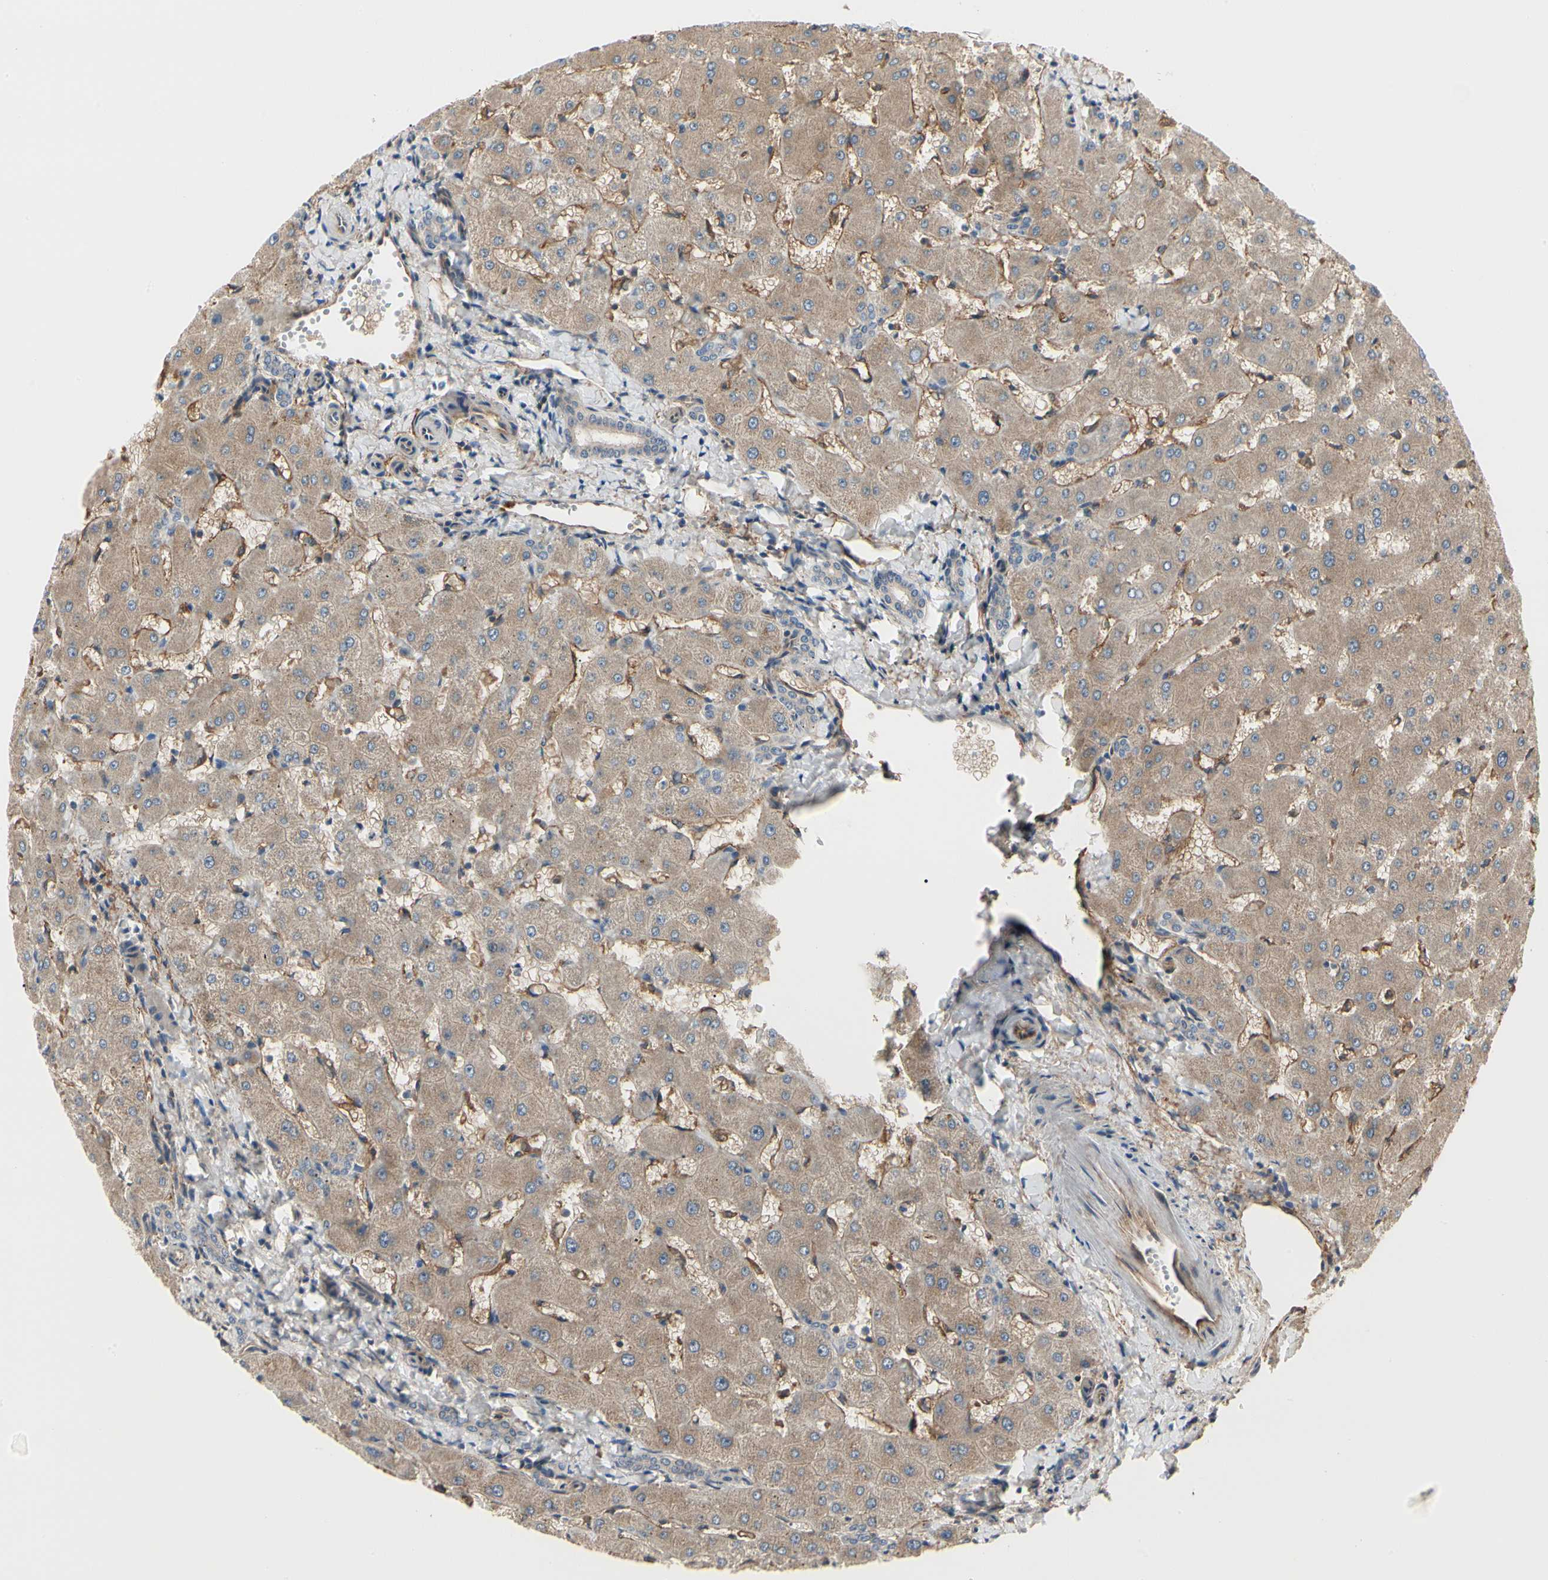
{"staining": {"intensity": "weak", "quantity": ">75%", "location": "cytoplasmic/membranous"}, "tissue": "liver", "cell_type": "Cholangiocytes", "image_type": "normal", "snomed": [{"axis": "morphology", "description": "Normal tissue, NOS"}, {"axis": "topography", "description": "Liver"}], "caption": "This histopathology image displays benign liver stained with immunohistochemistry to label a protein in brown. The cytoplasmic/membranous of cholangiocytes show weak positivity for the protein. Nuclei are counter-stained blue.", "gene": "F2R", "patient": {"sex": "female", "age": 63}}